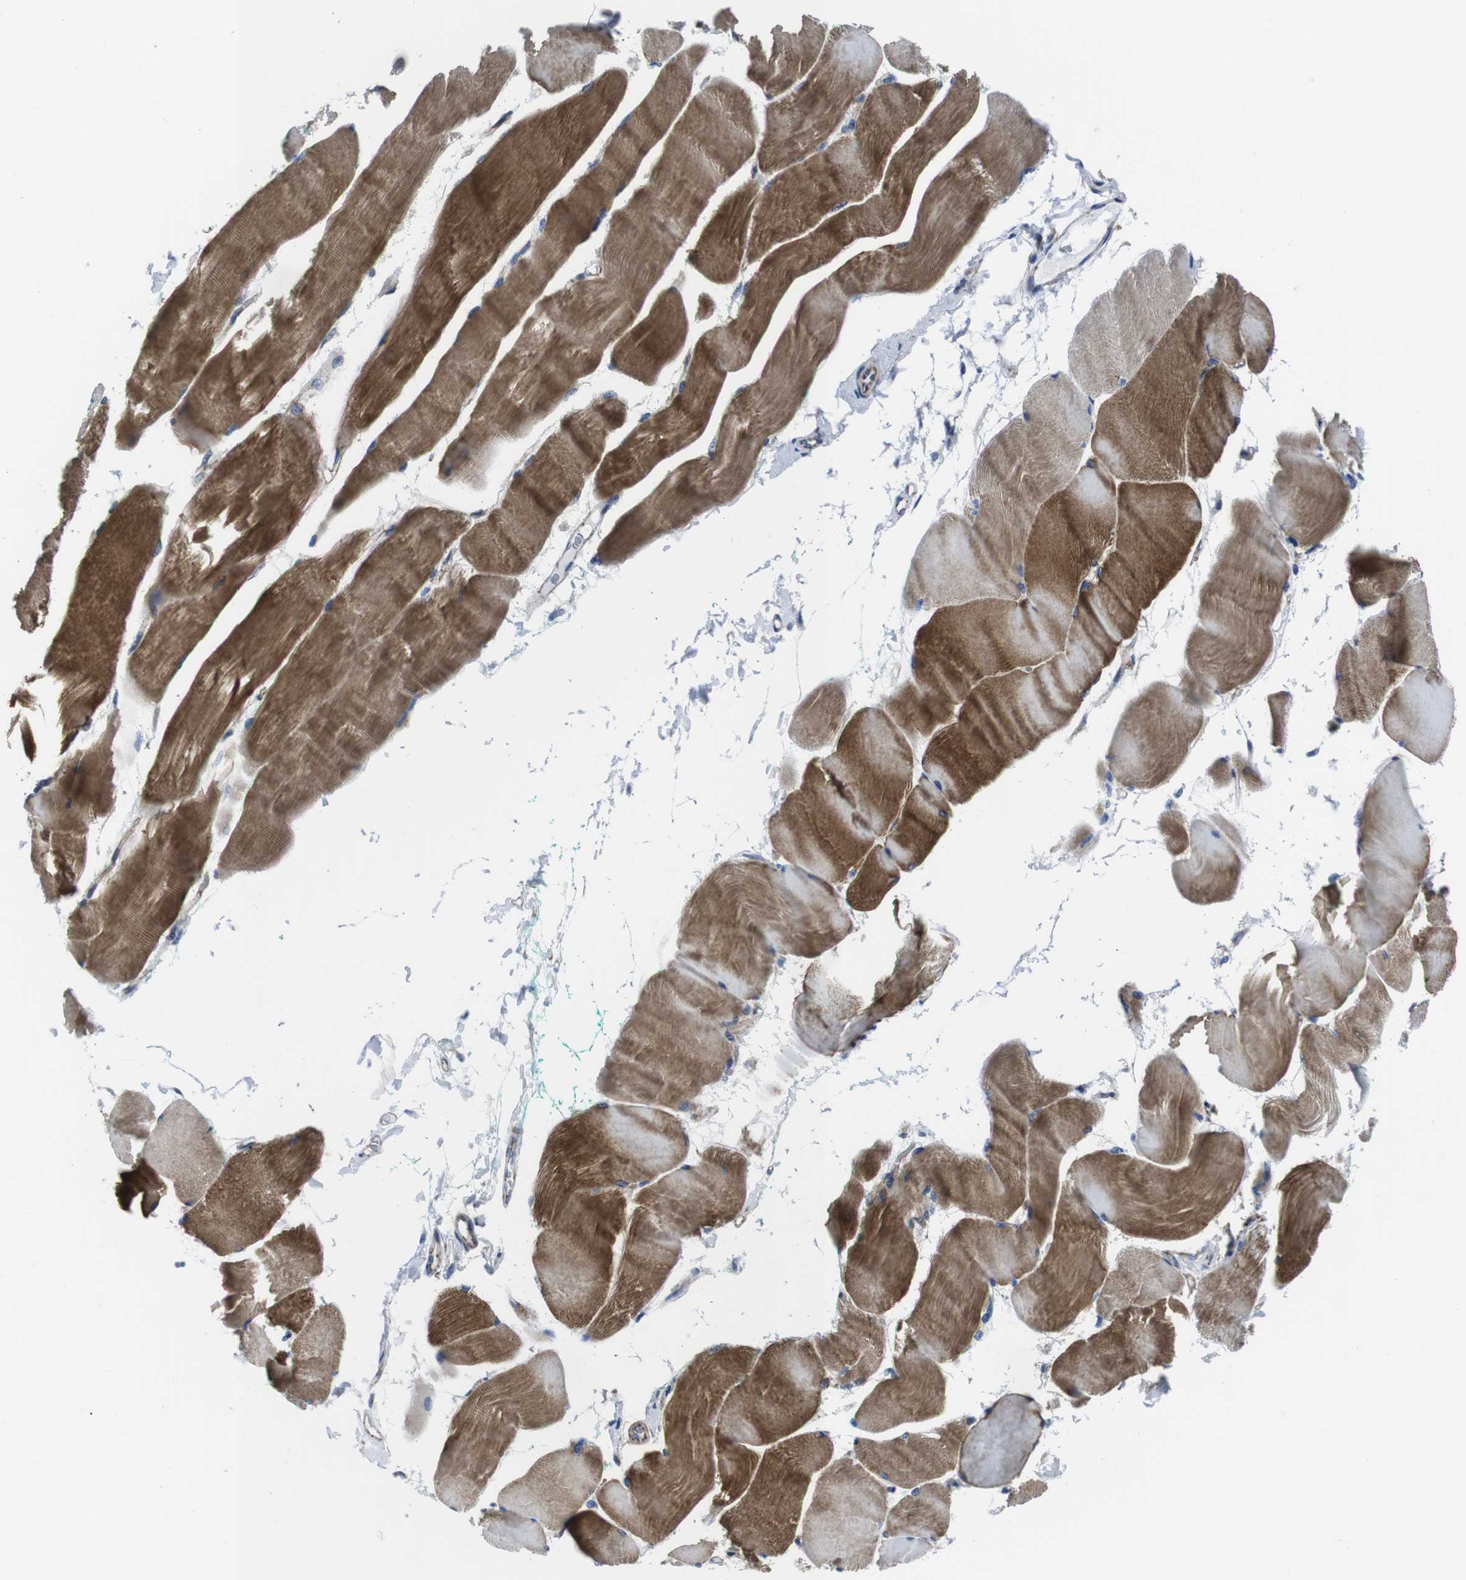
{"staining": {"intensity": "moderate", "quantity": ">75%", "location": "cytoplasmic/membranous"}, "tissue": "skeletal muscle", "cell_type": "Myocytes", "image_type": "normal", "snomed": [{"axis": "morphology", "description": "Normal tissue, NOS"}, {"axis": "morphology", "description": "Squamous cell carcinoma, NOS"}, {"axis": "topography", "description": "Skeletal muscle"}], "caption": "High-magnification brightfield microscopy of normal skeletal muscle stained with DAB (3,3'-diaminobenzidine) (brown) and counterstained with hematoxylin (blue). myocytes exhibit moderate cytoplasmic/membranous expression is present in approximately>75% of cells.", "gene": "NUMB", "patient": {"sex": "male", "age": 51}}